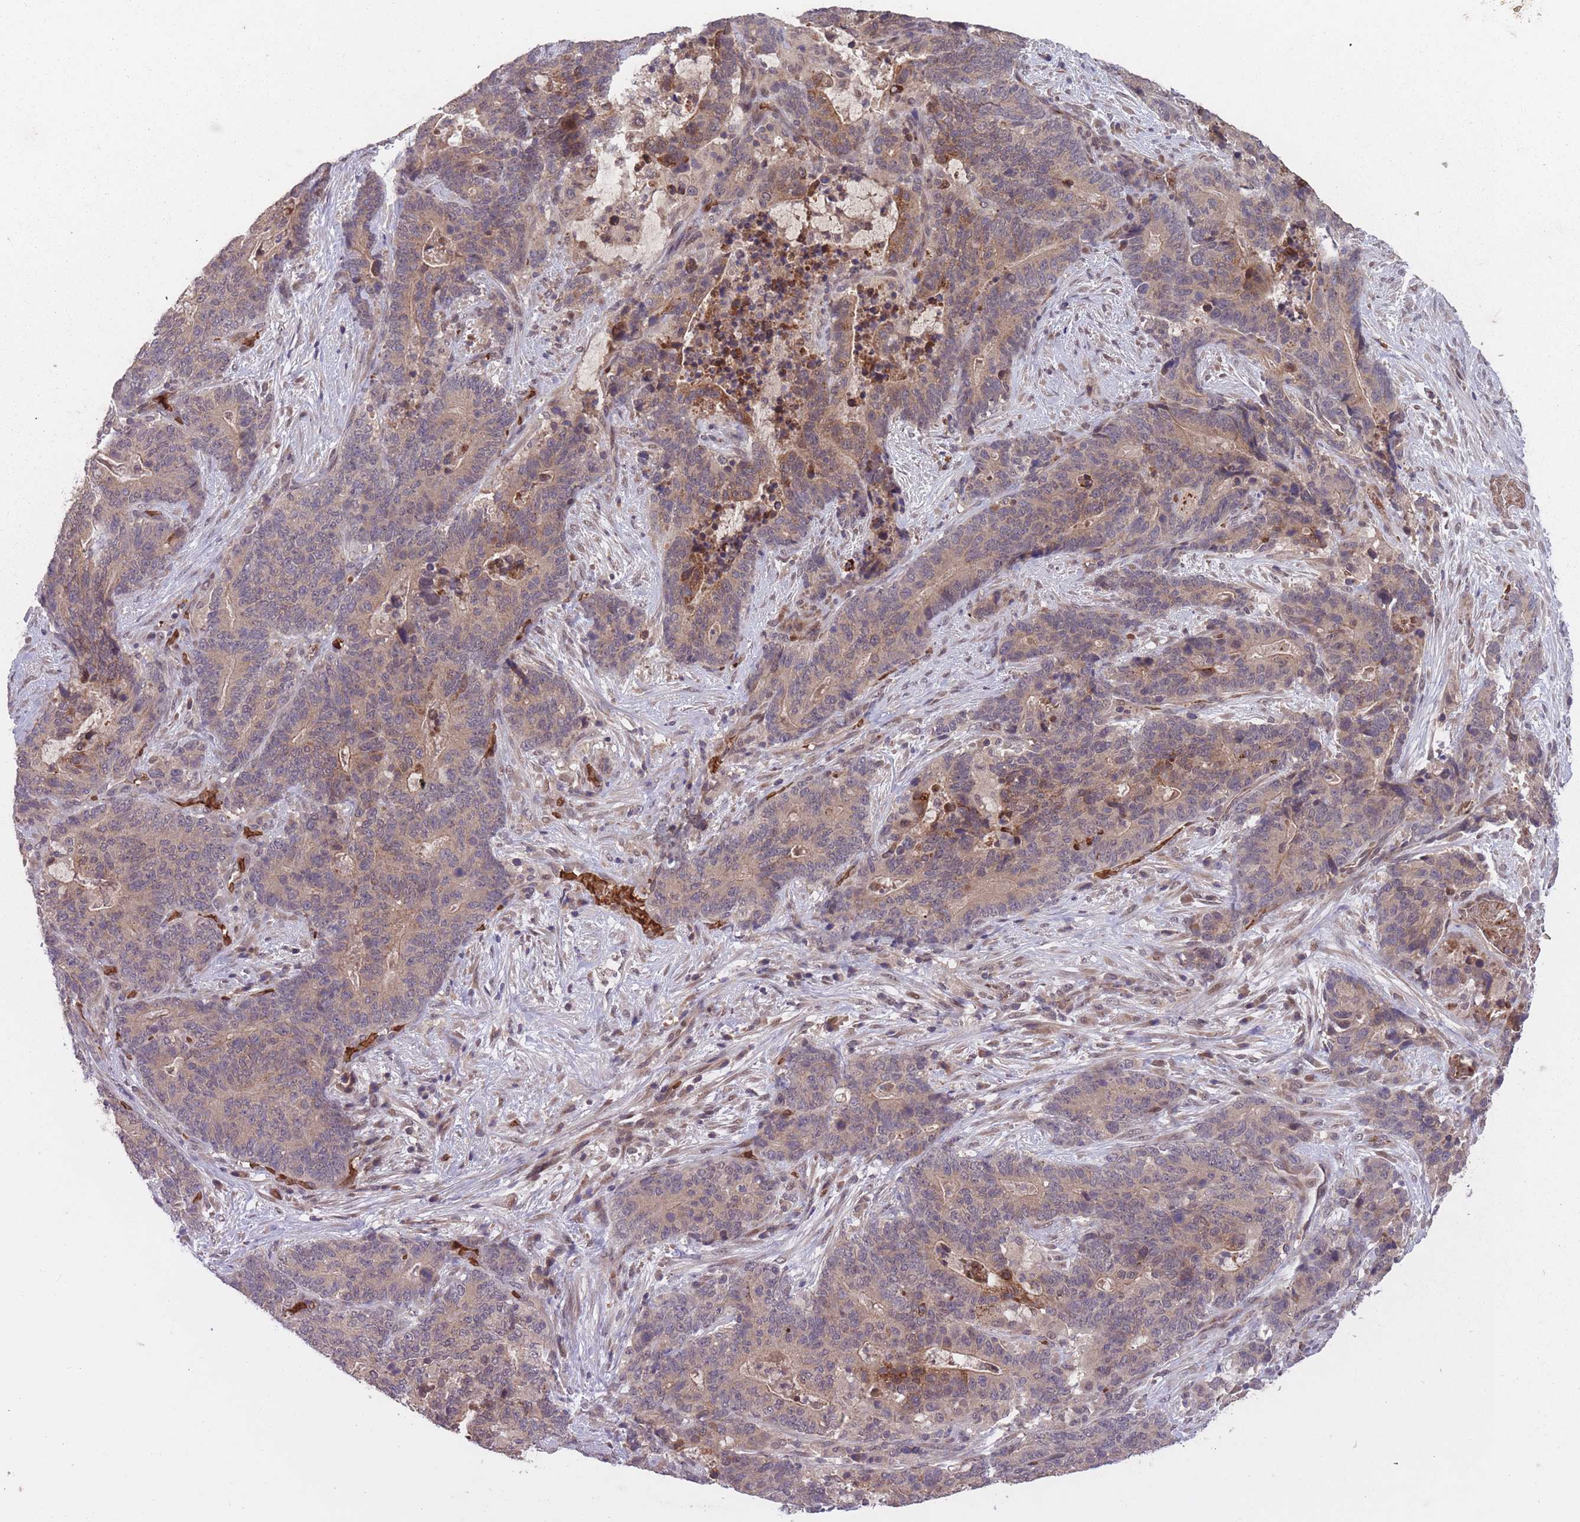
{"staining": {"intensity": "moderate", "quantity": "<25%", "location": "cytoplasmic/membranous,nuclear"}, "tissue": "stomach cancer", "cell_type": "Tumor cells", "image_type": "cancer", "snomed": [{"axis": "morphology", "description": "Normal tissue, NOS"}, {"axis": "morphology", "description": "Adenocarcinoma, NOS"}, {"axis": "topography", "description": "Stomach"}], "caption": "Immunohistochemical staining of human stomach adenocarcinoma reveals low levels of moderate cytoplasmic/membranous and nuclear positivity in about <25% of tumor cells.", "gene": "SECTM1", "patient": {"sex": "female", "age": 64}}